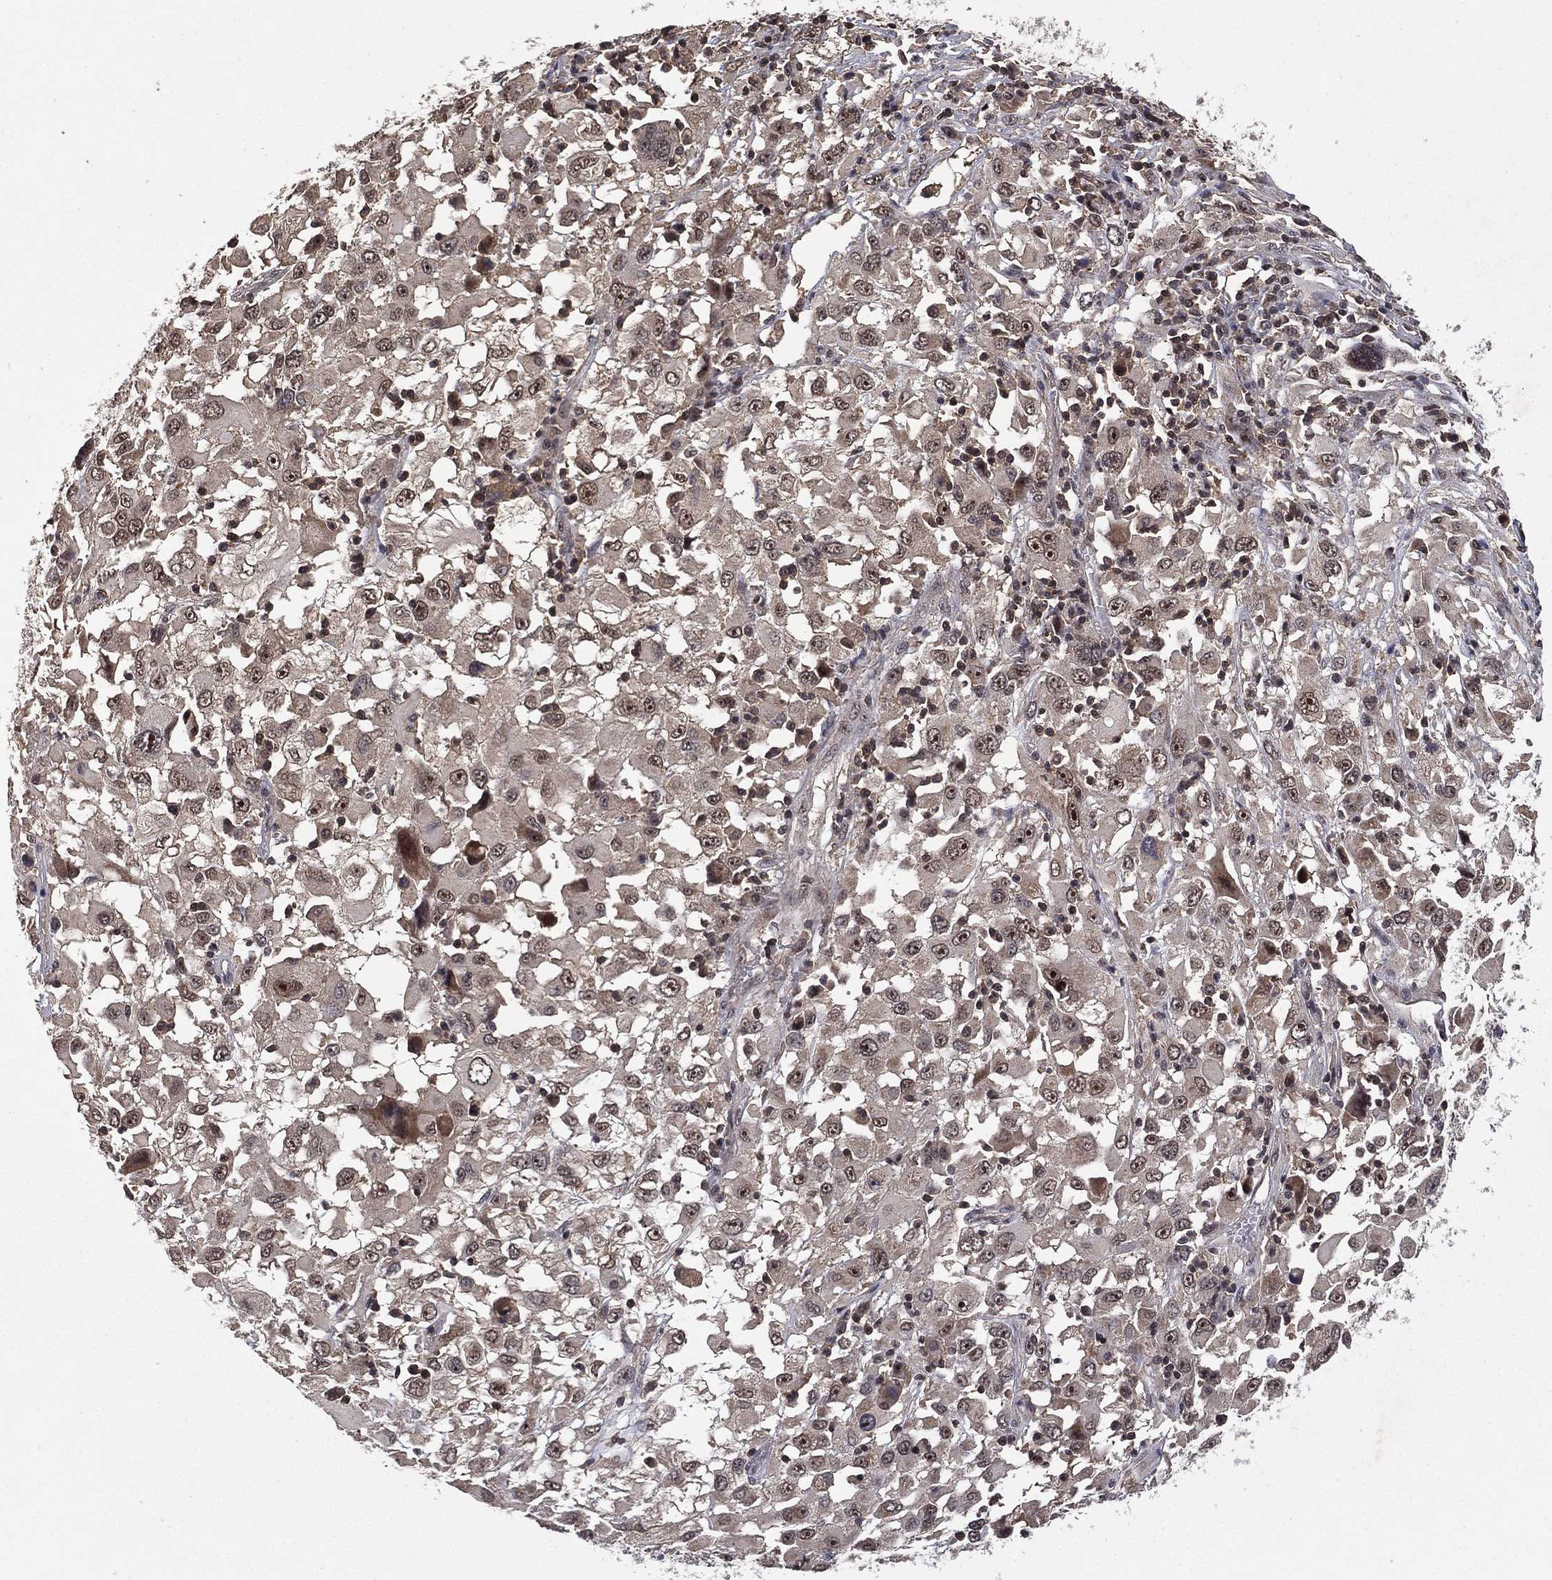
{"staining": {"intensity": "moderate", "quantity": "<25%", "location": "cytoplasmic/membranous,nuclear"}, "tissue": "melanoma", "cell_type": "Tumor cells", "image_type": "cancer", "snomed": [{"axis": "morphology", "description": "Malignant melanoma, Metastatic site"}, {"axis": "topography", "description": "Soft tissue"}], "caption": "This is a histology image of IHC staining of melanoma, which shows moderate expression in the cytoplasmic/membranous and nuclear of tumor cells.", "gene": "NELFCD", "patient": {"sex": "male", "age": 50}}